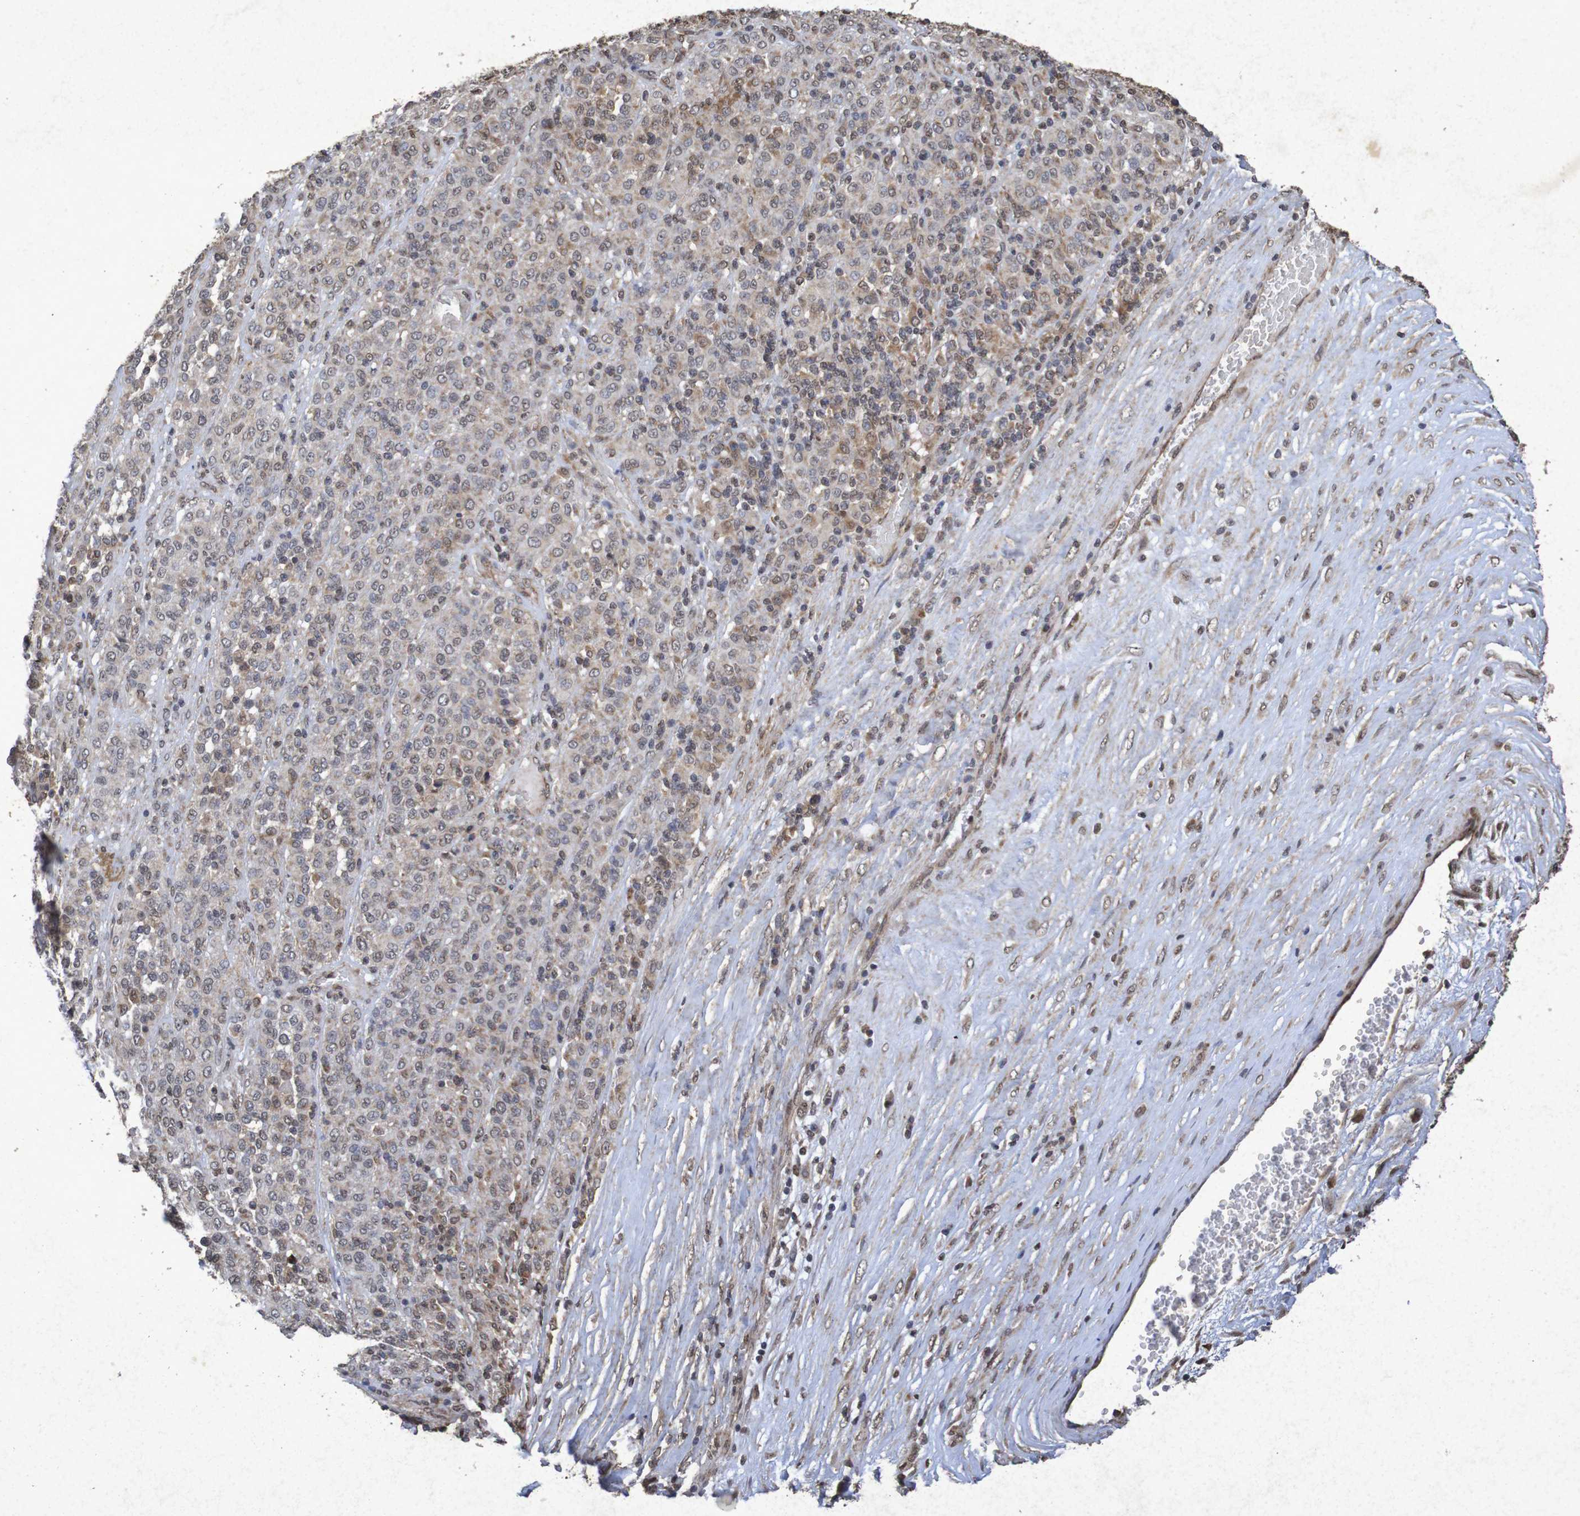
{"staining": {"intensity": "moderate", "quantity": "<25%", "location": "cytoplasmic/membranous,nuclear"}, "tissue": "melanoma", "cell_type": "Tumor cells", "image_type": "cancer", "snomed": [{"axis": "morphology", "description": "Malignant melanoma, Metastatic site"}, {"axis": "topography", "description": "Pancreas"}], "caption": "Immunohistochemistry histopathology image of neoplastic tissue: melanoma stained using immunohistochemistry demonstrates low levels of moderate protein expression localized specifically in the cytoplasmic/membranous and nuclear of tumor cells, appearing as a cytoplasmic/membranous and nuclear brown color.", "gene": "GUCY1A2", "patient": {"sex": "female", "age": 30}}